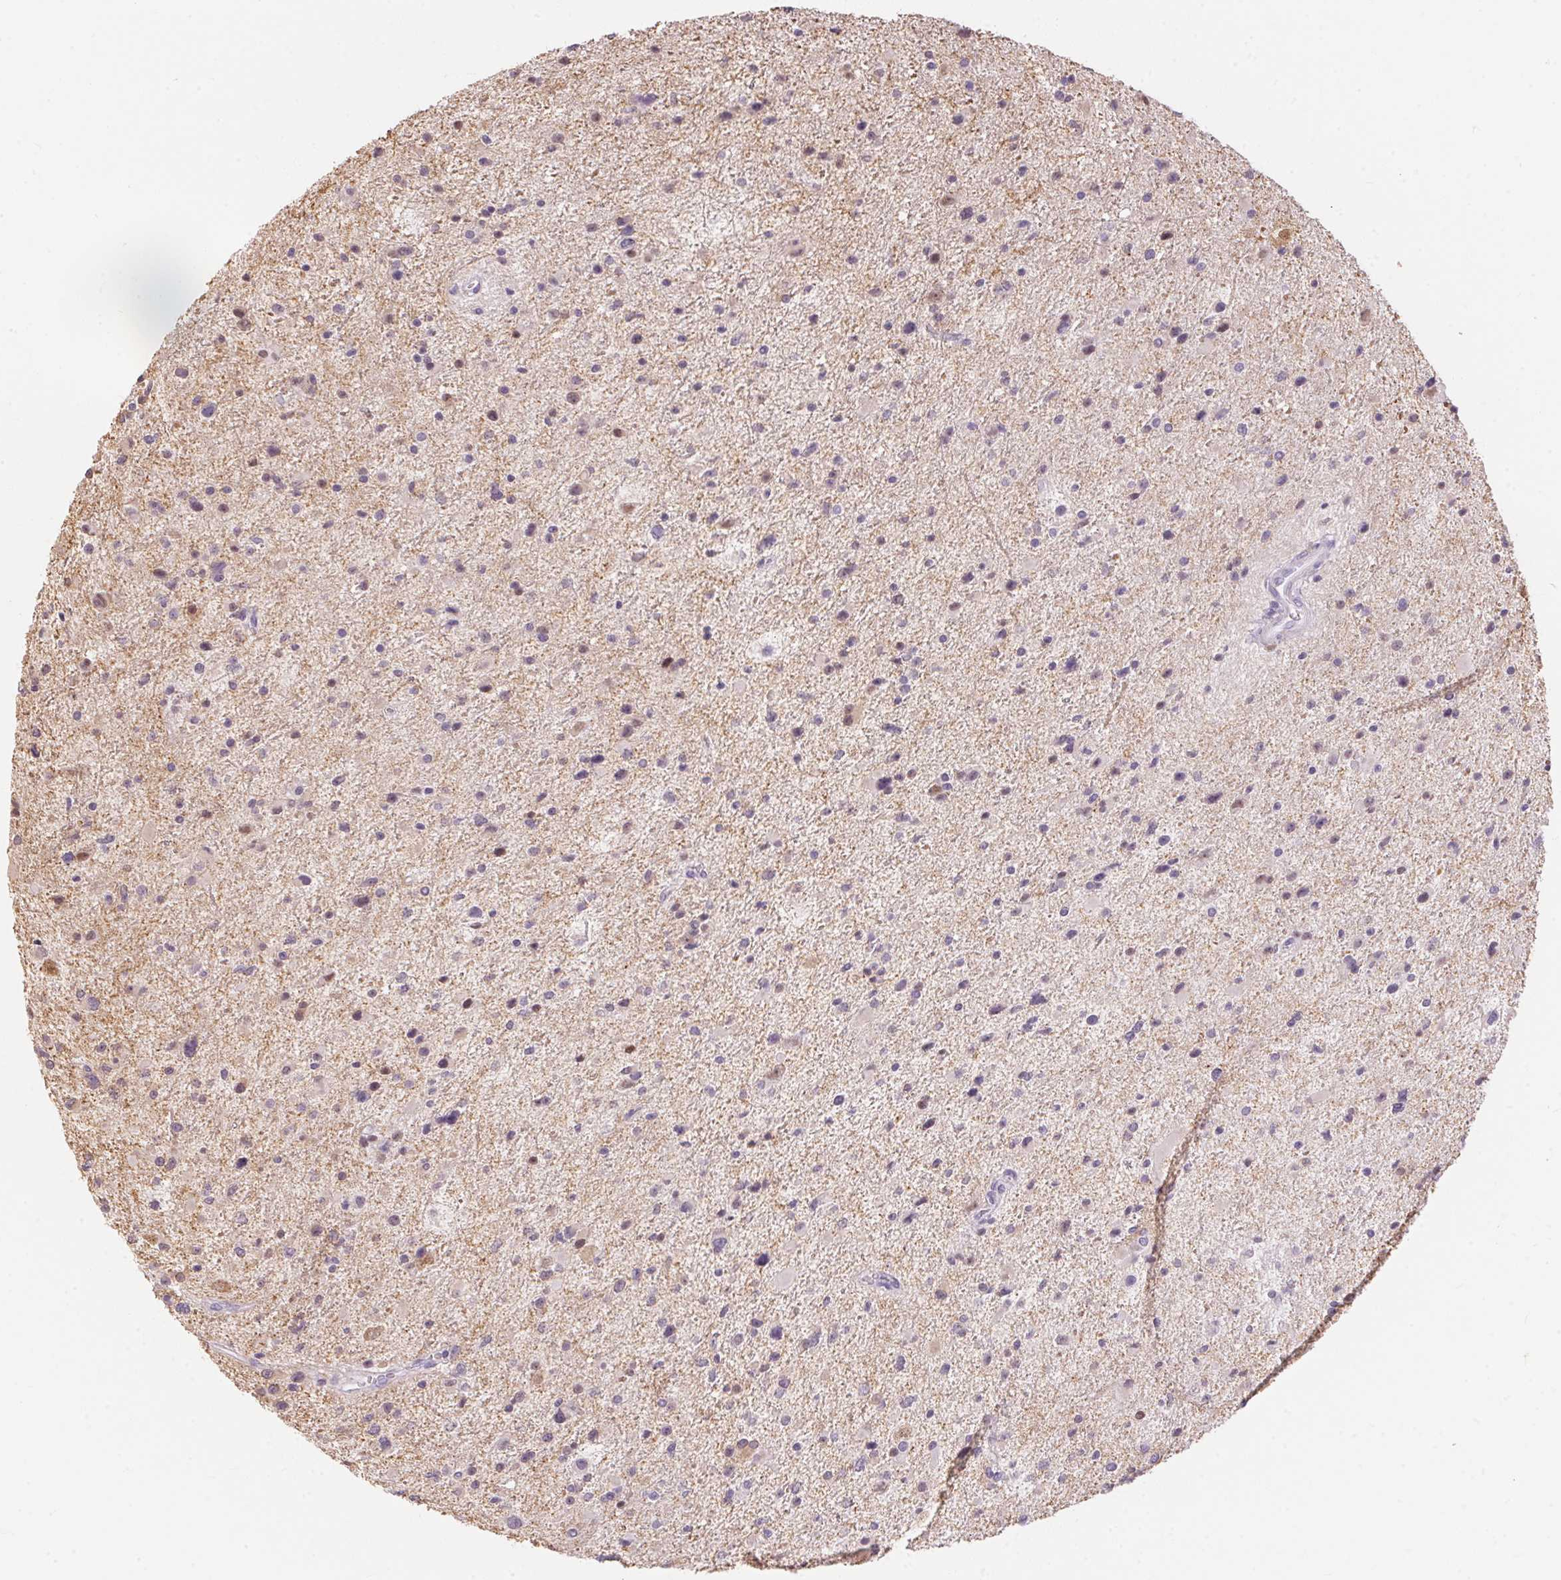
{"staining": {"intensity": "negative", "quantity": "none", "location": "none"}, "tissue": "glioma", "cell_type": "Tumor cells", "image_type": "cancer", "snomed": [{"axis": "morphology", "description": "Glioma, malignant, Low grade"}, {"axis": "topography", "description": "Brain"}], "caption": "An immunohistochemistry micrograph of malignant glioma (low-grade) is shown. There is no staining in tumor cells of malignant glioma (low-grade). (DAB immunohistochemistry (IHC) visualized using brightfield microscopy, high magnification).", "gene": "CADPS", "patient": {"sex": "female", "age": 32}}